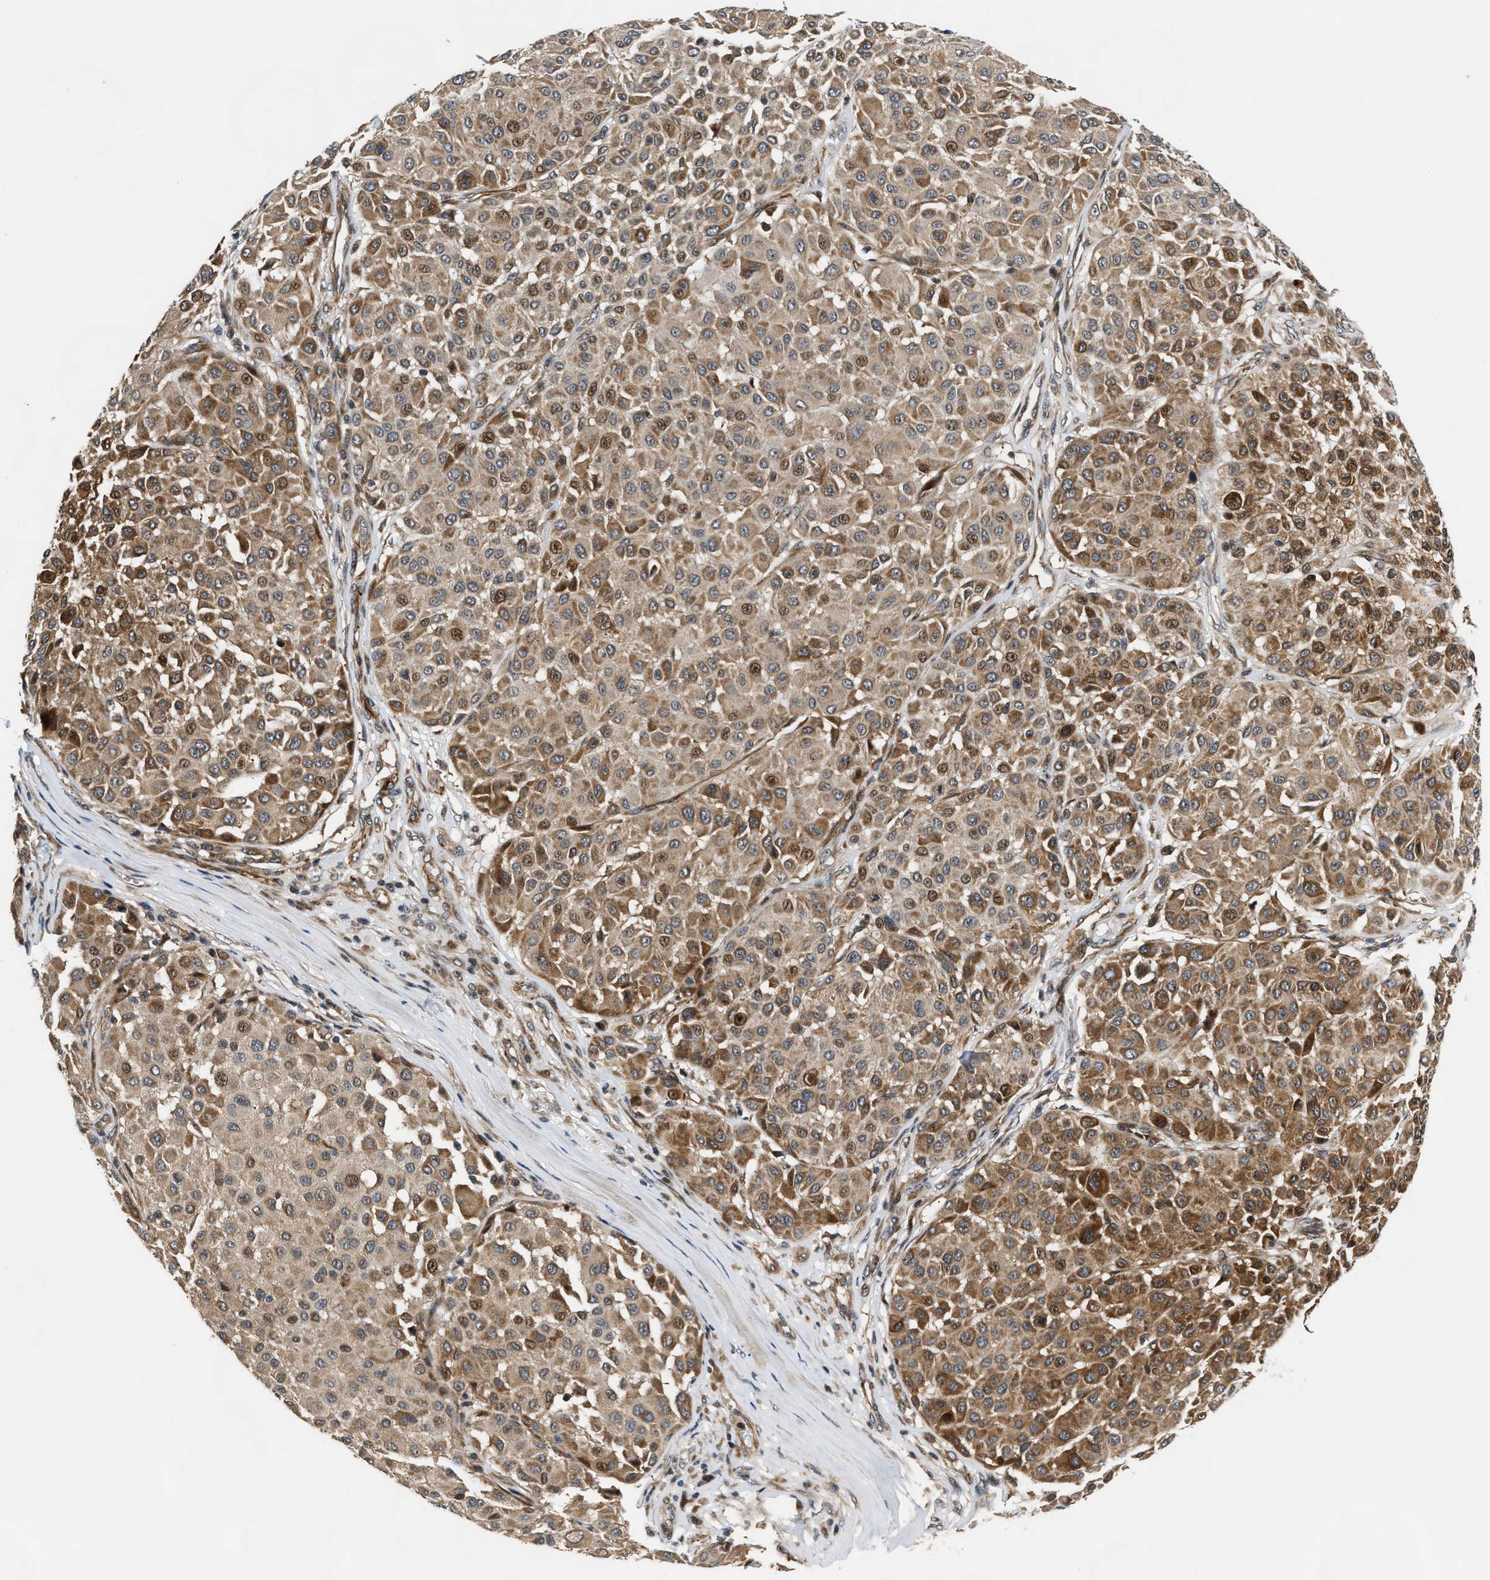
{"staining": {"intensity": "moderate", "quantity": ">75%", "location": "cytoplasmic/membranous,nuclear"}, "tissue": "melanoma", "cell_type": "Tumor cells", "image_type": "cancer", "snomed": [{"axis": "morphology", "description": "Malignant melanoma, Metastatic site"}, {"axis": "topography", "description": "Soft tissue"}], "caption": "High-power microscopy captured an IHC image of melanoma, revealing moderate cytoplasmic/membranous and nuclear positivity in approximately >75% of tumor cells.", "gene": "ALDH3A2", "patient": {"sex": "male", "age": 41}}